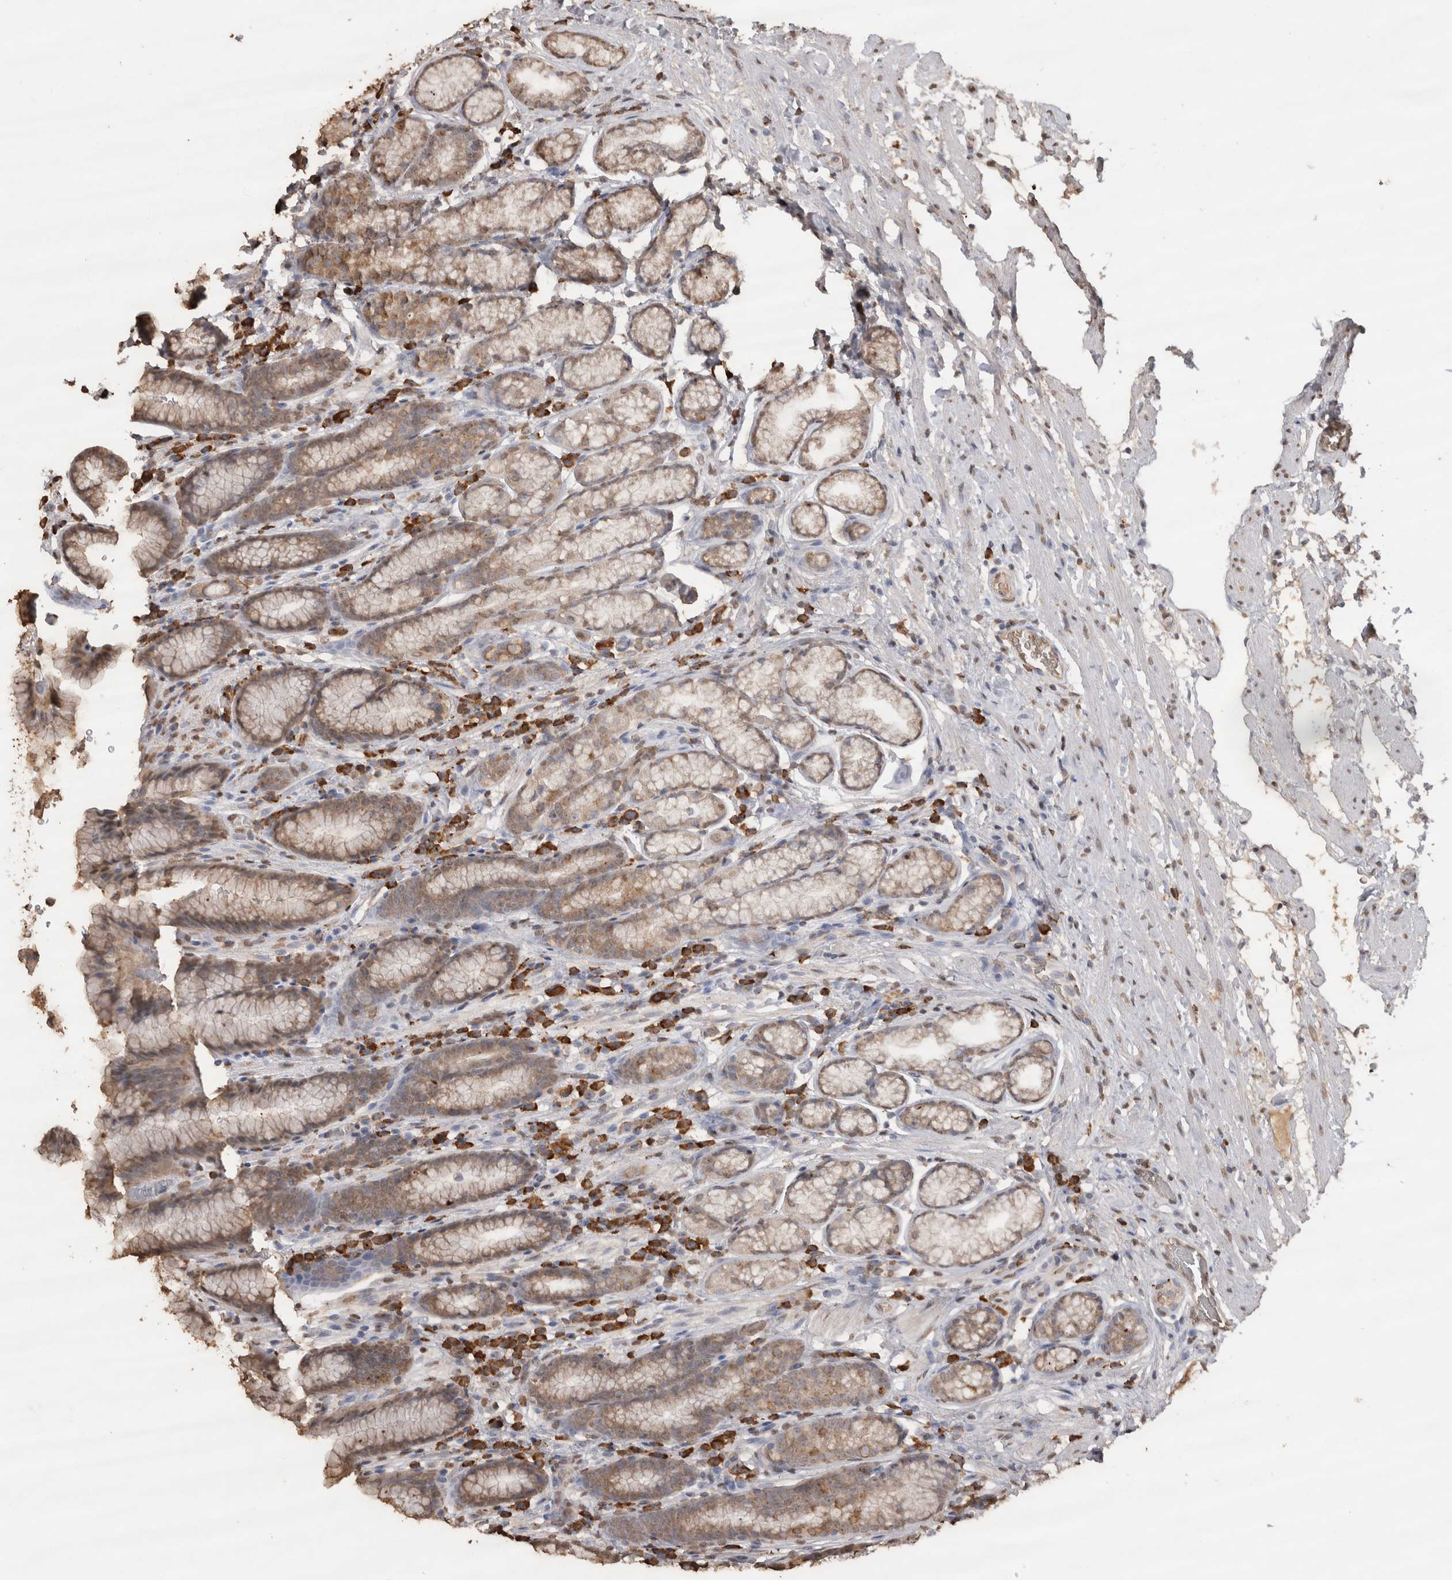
{"staining": {"intensity": "moderate", "quantity": "25%-75%", "location": "cytoplasmic/membranous,nuclear"}, "tissue": "stomach", "cell_type": "Glandular cells", "image_type": "normal", "snomed": [{"axis": "morphology", "description": "Normal tissue, NOS"}, {"axis": "topography", "description": "Stomach"}], "caption": "A high-resolution image shows immunohistochemistry (IHC) staining of benign stomach, which displays moderate cytoplasmic/membranous,nuclear staining in approximately 25%-75% of glandular cells.", "gene": "CRELD2", "patient": {"sex": "male", "age": 42}}